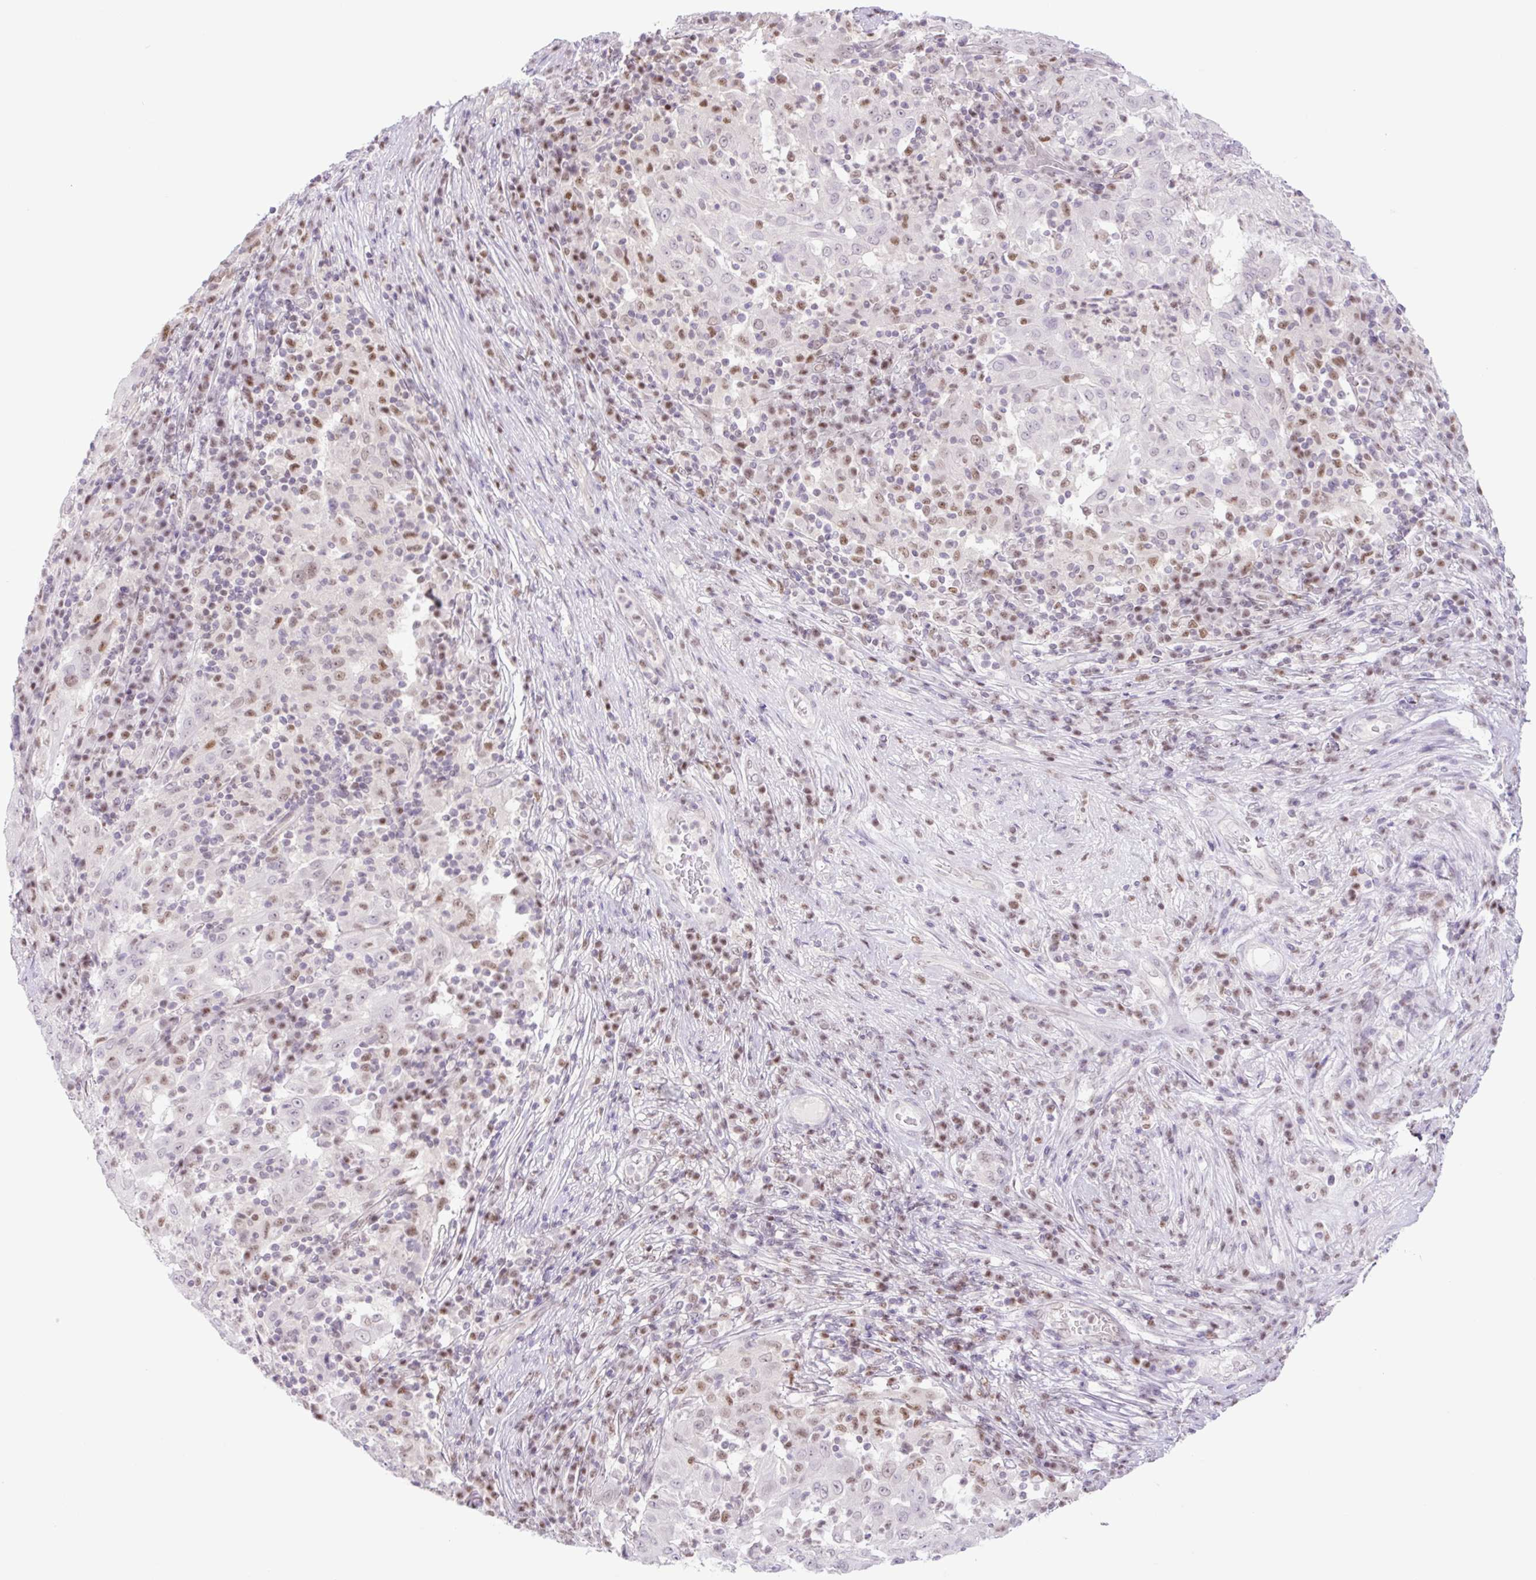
{"staining": {"intensity": "negative", "quantity": "none", "location": "none"}, "tissue": "pancreatic cancer", "cell_type": "Tumor cells", "image_type": "cancer", "snomed": [{"axis": "morphology", "description": "Adenocarcinoma, NOS"}, {"axis": "topography", "description": "Pancreas"}], "caption": "This is an immunohistochemistry histopathology image of pancreatic cancer (adenocarcinoma). There is no expression in tumor cells.", "gene": "TLE3", "patient": {"sex": "male", "age": 63}}